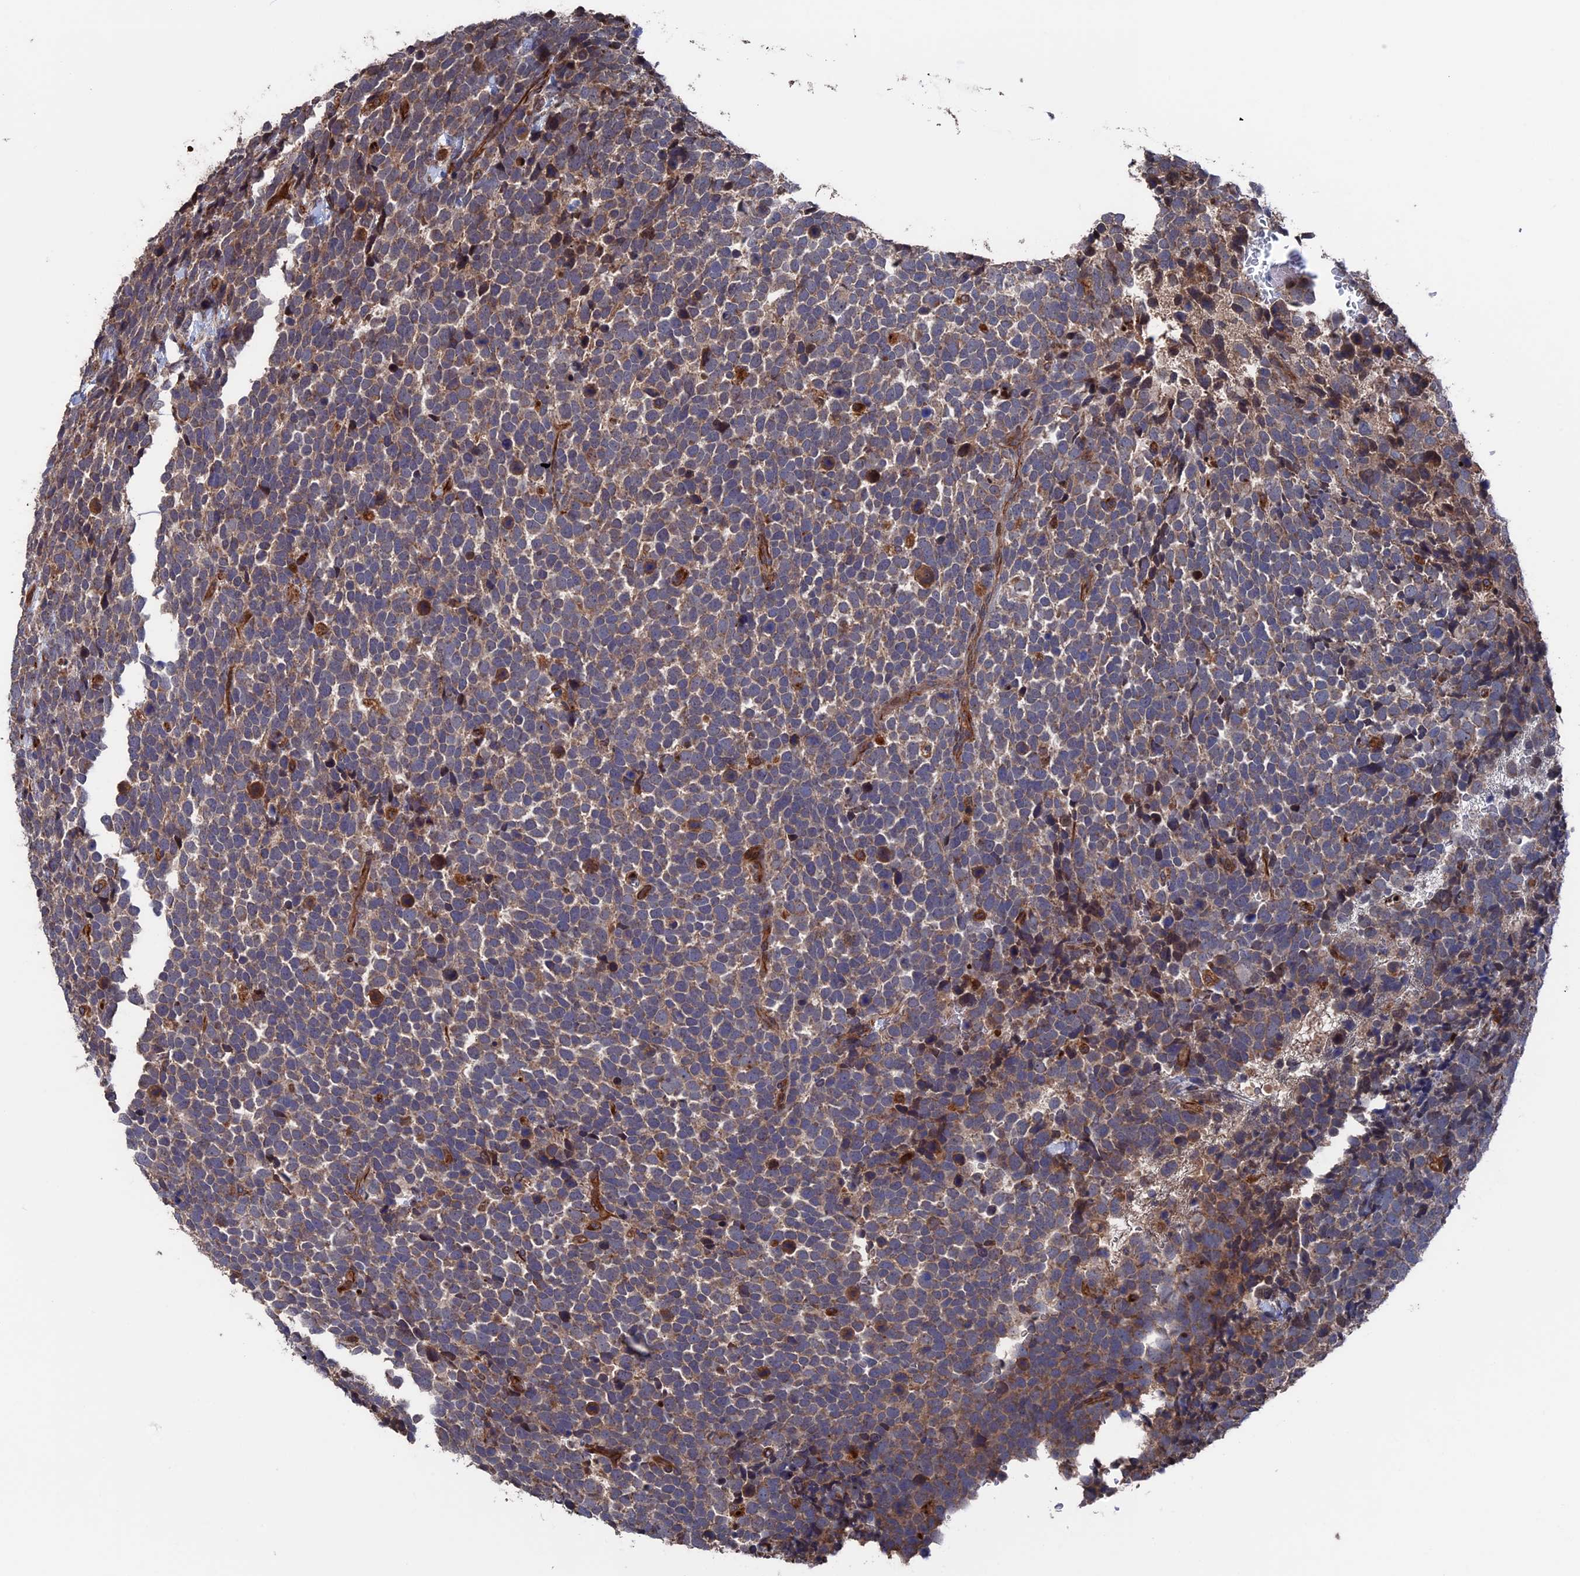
{"staining": {"intensity": "weak", "quantity": "25%-75%", "location": "cytoplasmic/membranous"}, "tissue": "urothelial cancer", "cell_type": "Tumor cells", "image_type": "cancer", "snomed": [{"axis": "morphology", "description": "Urothelial carcinoma, High grade"}, {"axis": "topography", "description": "Urinary bladder"}], "caption": "An immunohistochemistry (IHC) image of tumor tissue is shown. Protein staining in brown labels weak cytoplasmic/membranous positivity in urothelial cancer within tumor cells. Using DAB (brown) and hematoxylin (blue) stains, captured at high magnification using brightfield microscopy.", "gene": "PLA2G15", "patient": {"sex": "female", "age": 82}}